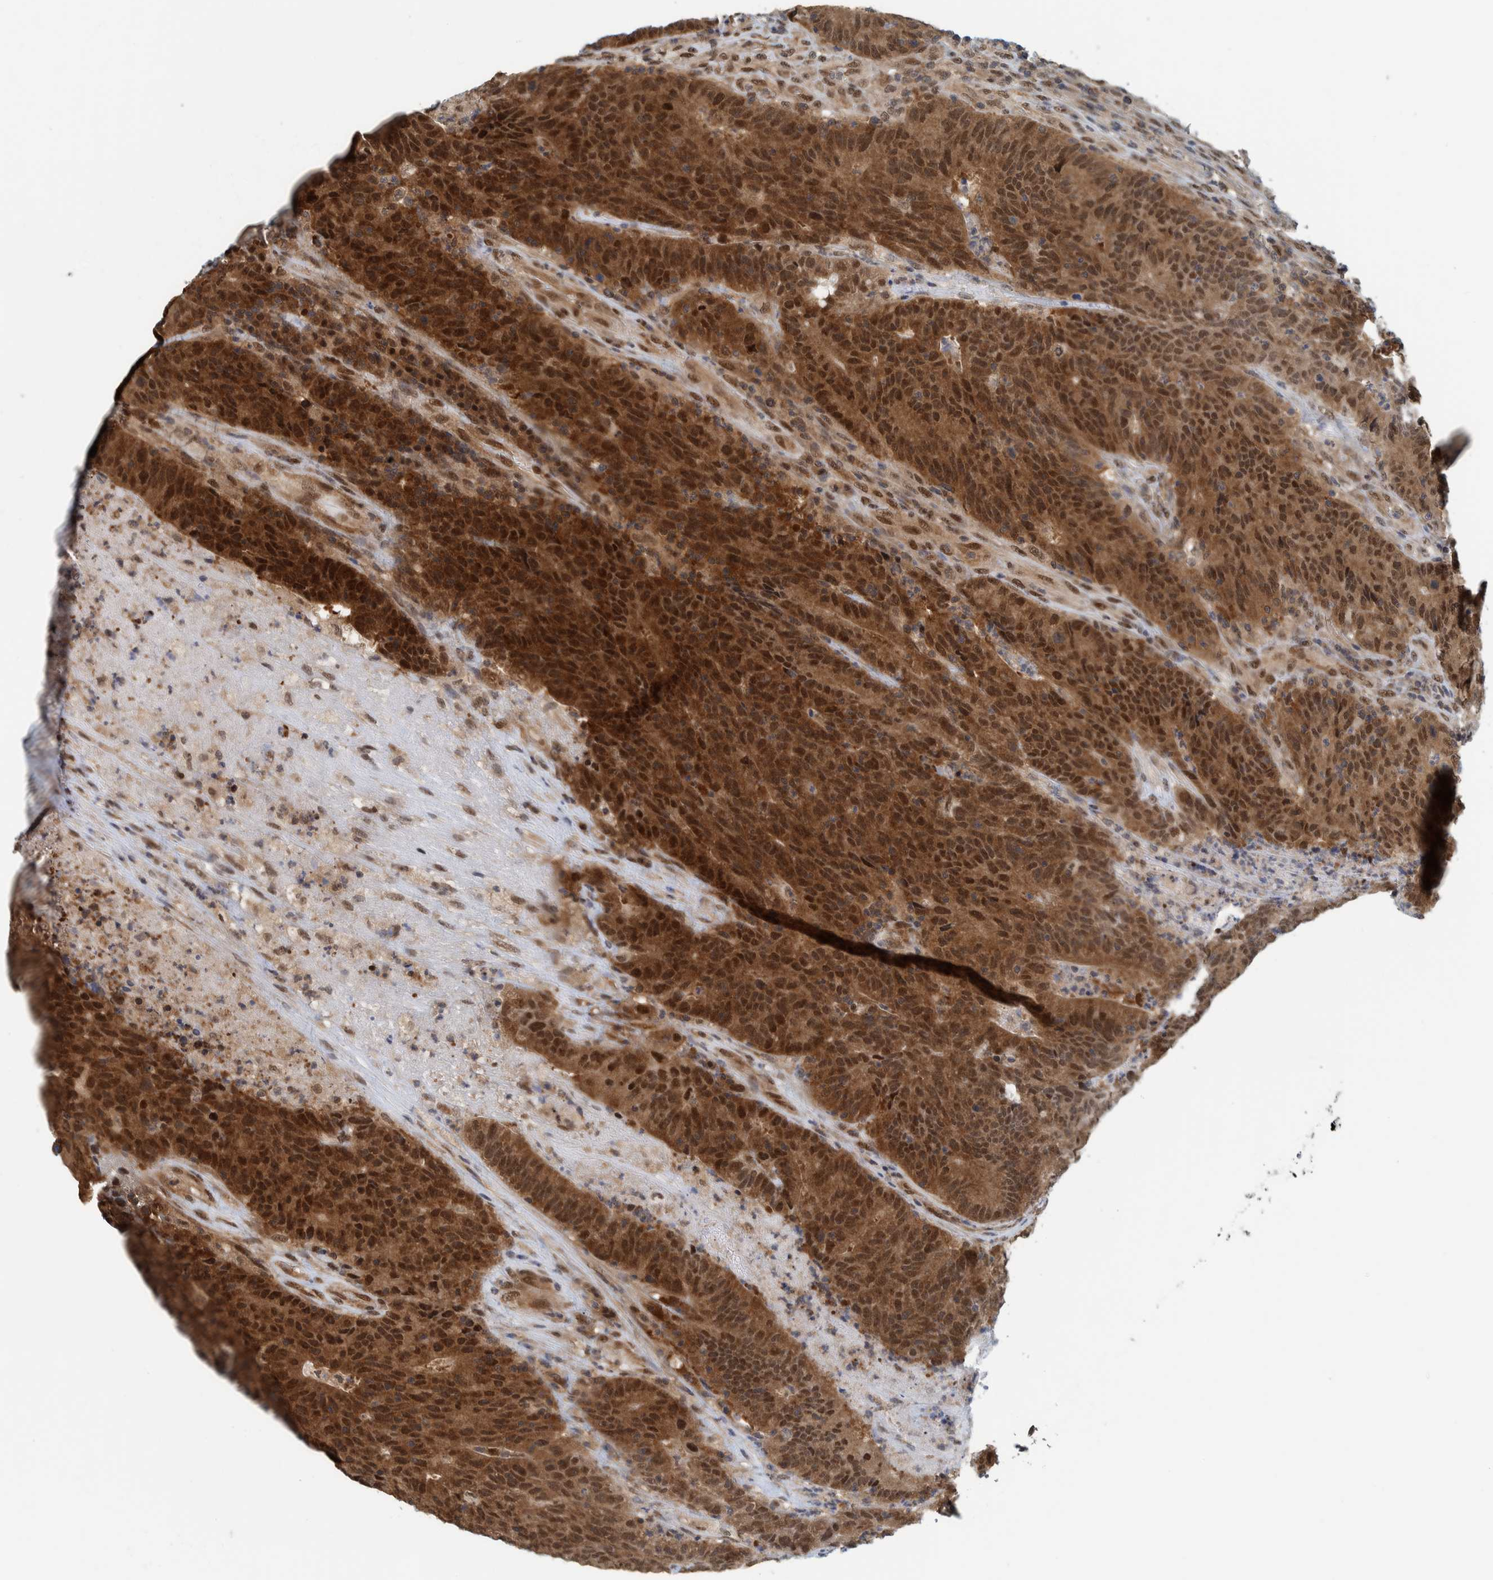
{"staining": {"intensity": "strong", "quantity": ">75%", "location": "cytoplasmic/membranous,nuclear"}, "tissue": "colorectal cancer", "cell_type": "Tumor cells", "image_type": "cancer", "snomed": [{"axis": "morphology", "description": "Normal tissue, NOS"}, {"axis": "morphology", "description": "Adenocarcinoma, NOS"}, {"axis": "topography", "description": "Colon"}], "caption": "Immunohistochemical staining of human colorectal cancer (adenocarcinoma) demonstrates high levels of strong cytoplasmic/membranous and nuclear staining in about >75% of tumor cells. The staining was performed using DAB, with brown indicating positive protein expression. Nuclei are stained blue with hematoxylin.", "gene": "COPS3", "patient": {"sex": "female", "age": 75}}